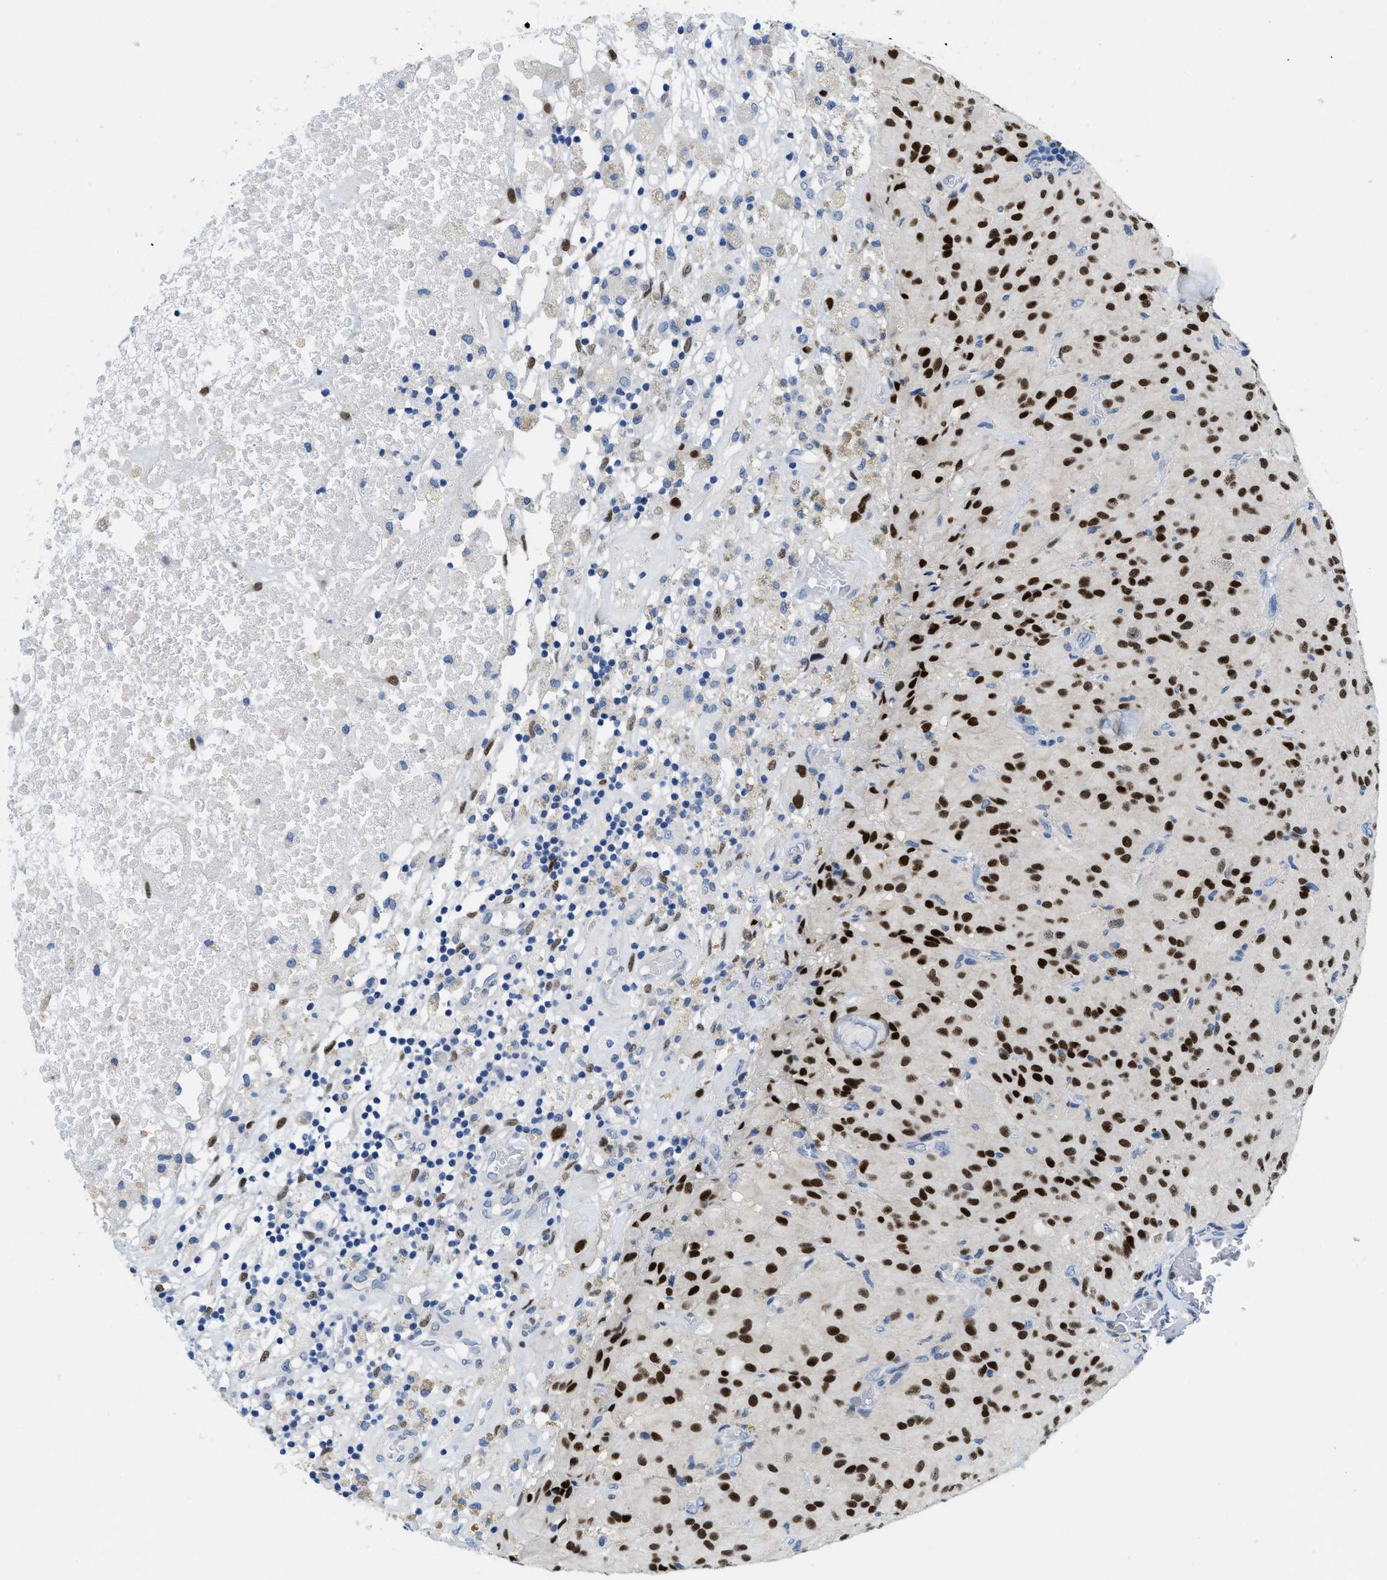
{"staining": {"intensity": "strong", "quantity": ">75%", "location": "nuclear"}, "tissue": "glioma", "cell_type": "Tumor cells", "image_type": "cancer", "snomed": [{"axis": "morphology", "description": "Glioma, malignant, High grade"}, {"axis": "topography", "description": "Brain"}], "caption": "Approximately >75% of tumor cells in human glioma demonstrate strong nuclear protein expression as visualized by brown immunohistochemical staining.", "gene": "NFIX", "patient": {"sex": "female", "age": 59}}